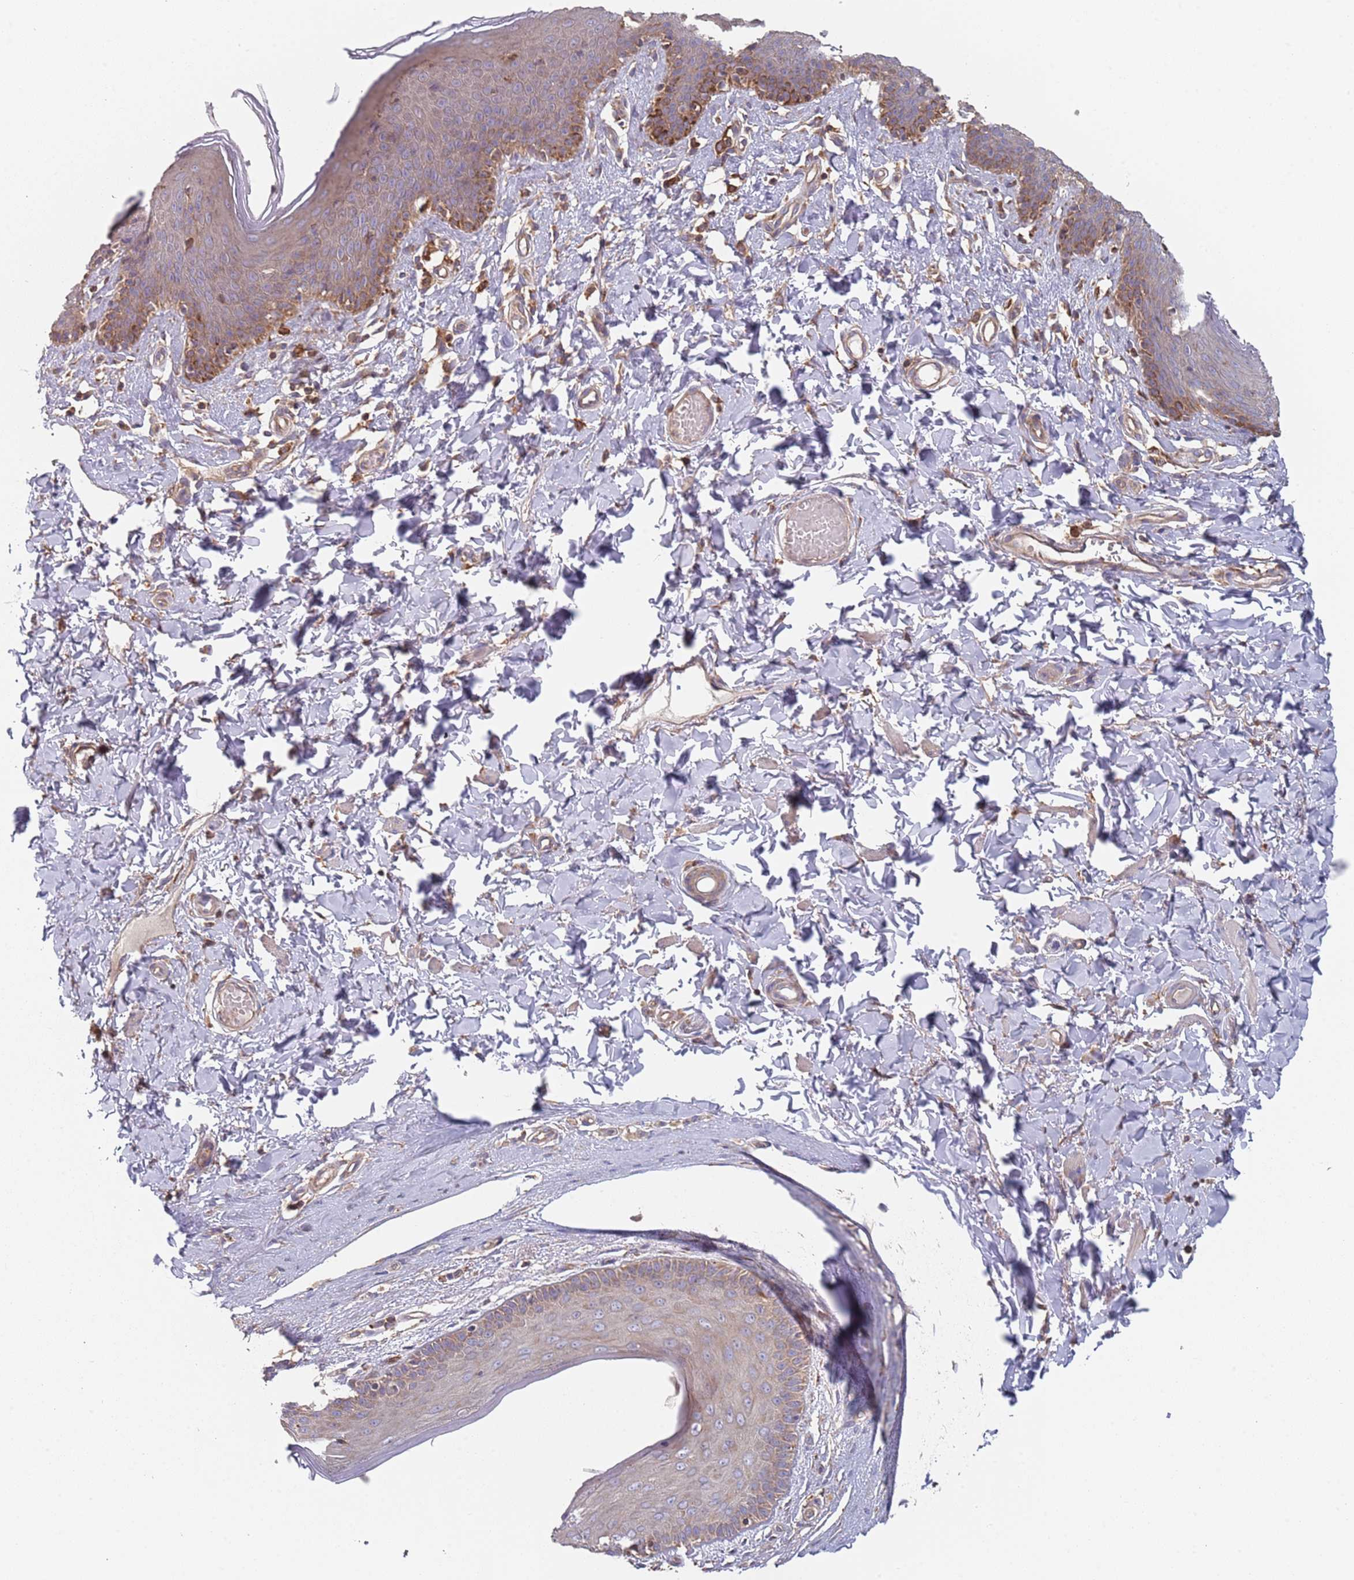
{"staining": {"intensity": "moderate", "quantity": "25%-75%", "location": "cytoplasmic/membranous"}, "tissue": "skin", "cell_type": "Epidermal cells", "image_type": "normal", "snomed": [{"axis": "morphology", "description": "Normal tissue, NOS"}, {"axis": "topography", "description": "Vulva"}], "caption": "A high-resolution photomicrograph shows immunohistochemistry staining of normal skin, which exhibits moderate cytoplasmic/membranous expression in approximately 25%-75% of epidermal cells.", "gene": "GDI1", "patient": {"sex": "female", "age": 66}}